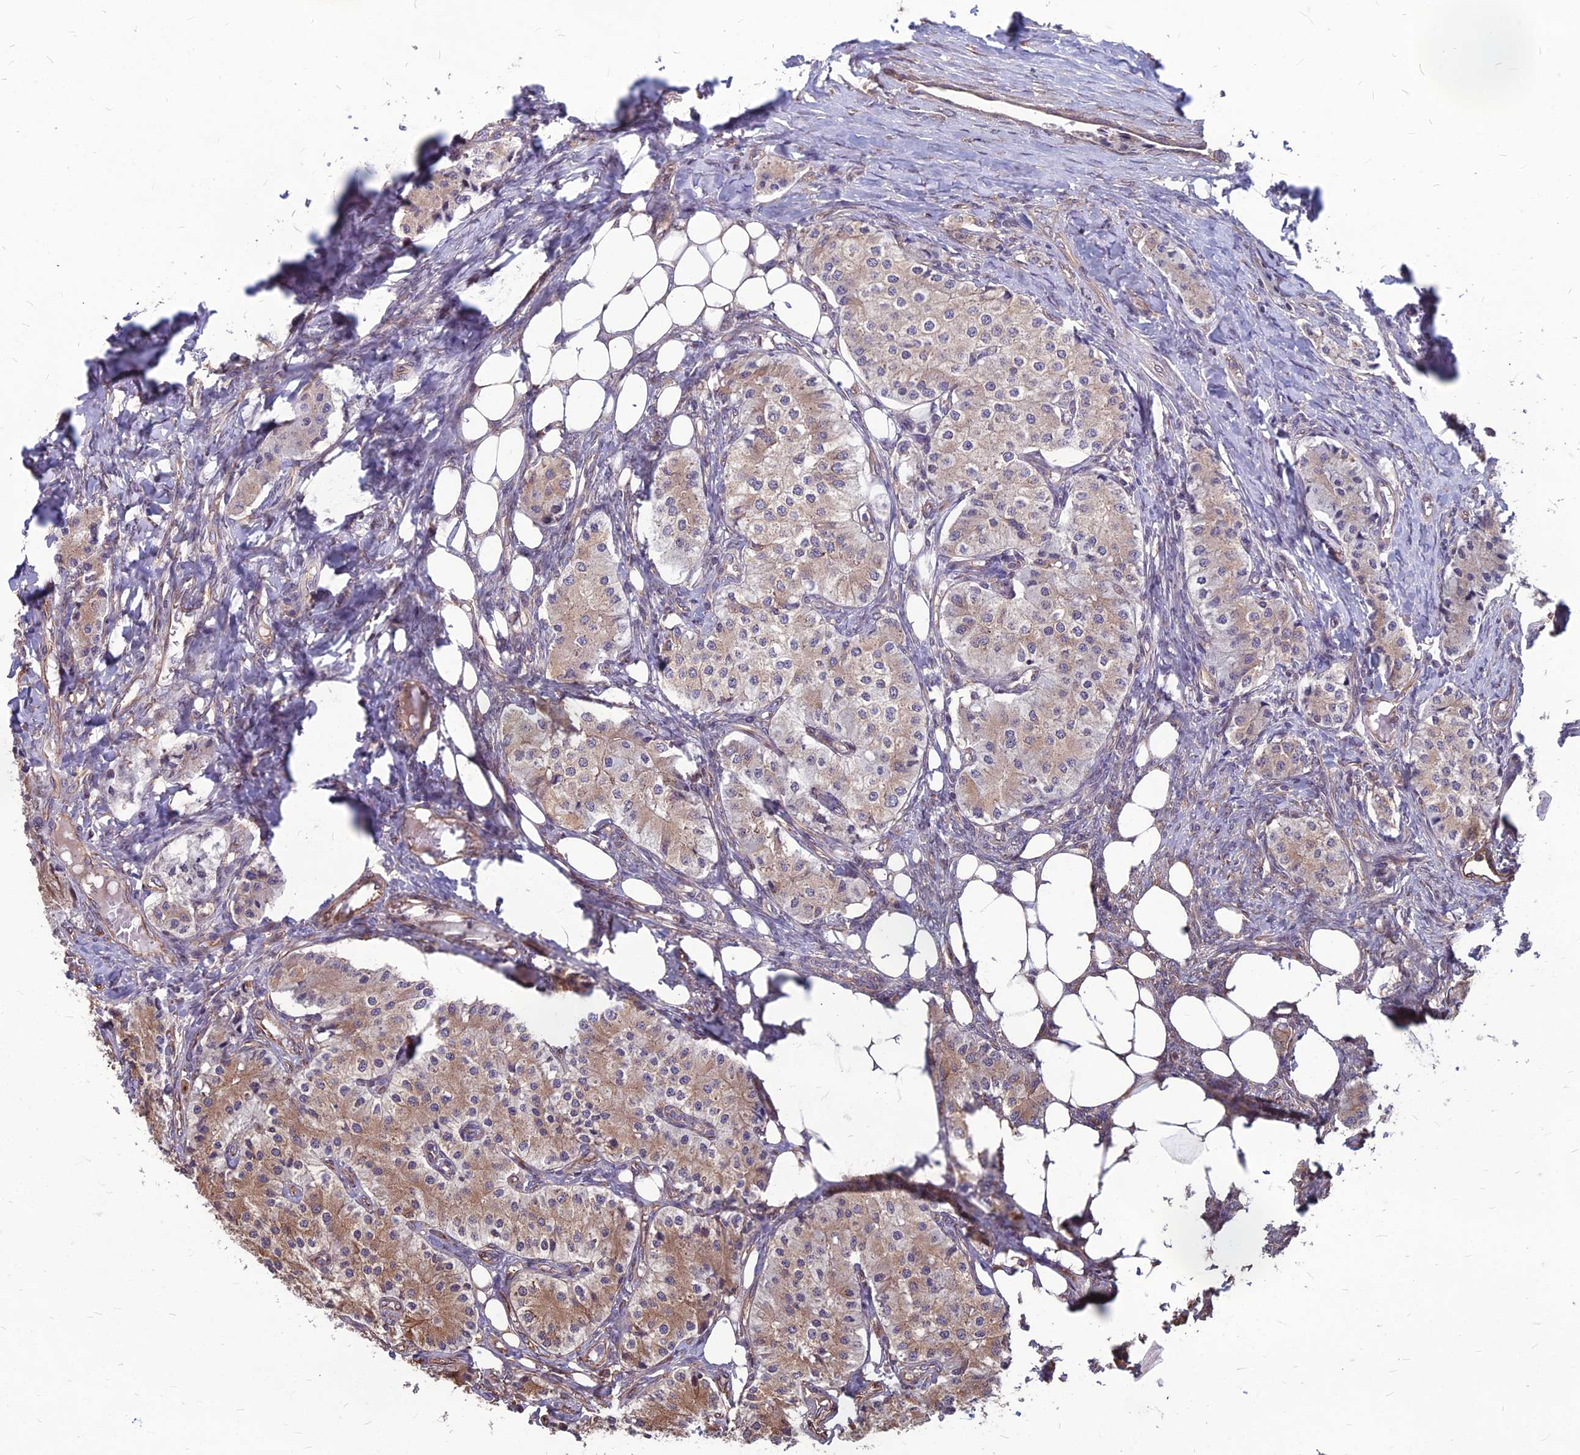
{"staining": {"intensity": "moderate", "quantity": "<25%", "location": "cytoplasmic/membranous"}, "tissue": "carcinoid", "cell_type": "Tumor cells", "image_type": "cancer", "snomed": [{"axis": "morphology", "description": "Carcinoid, malignant, NOS"}, {"axis": "topography", "description": "Colon"}], "caption": "Carcinoid stained for a protein displays moderate cytoplasmic/membranous positivity in tumor cells. (brown staining indicates protein expression, while blue staining denotes nuclei).", "gene": "LSM6", "patient": {"sex": "female", "age": 52}}